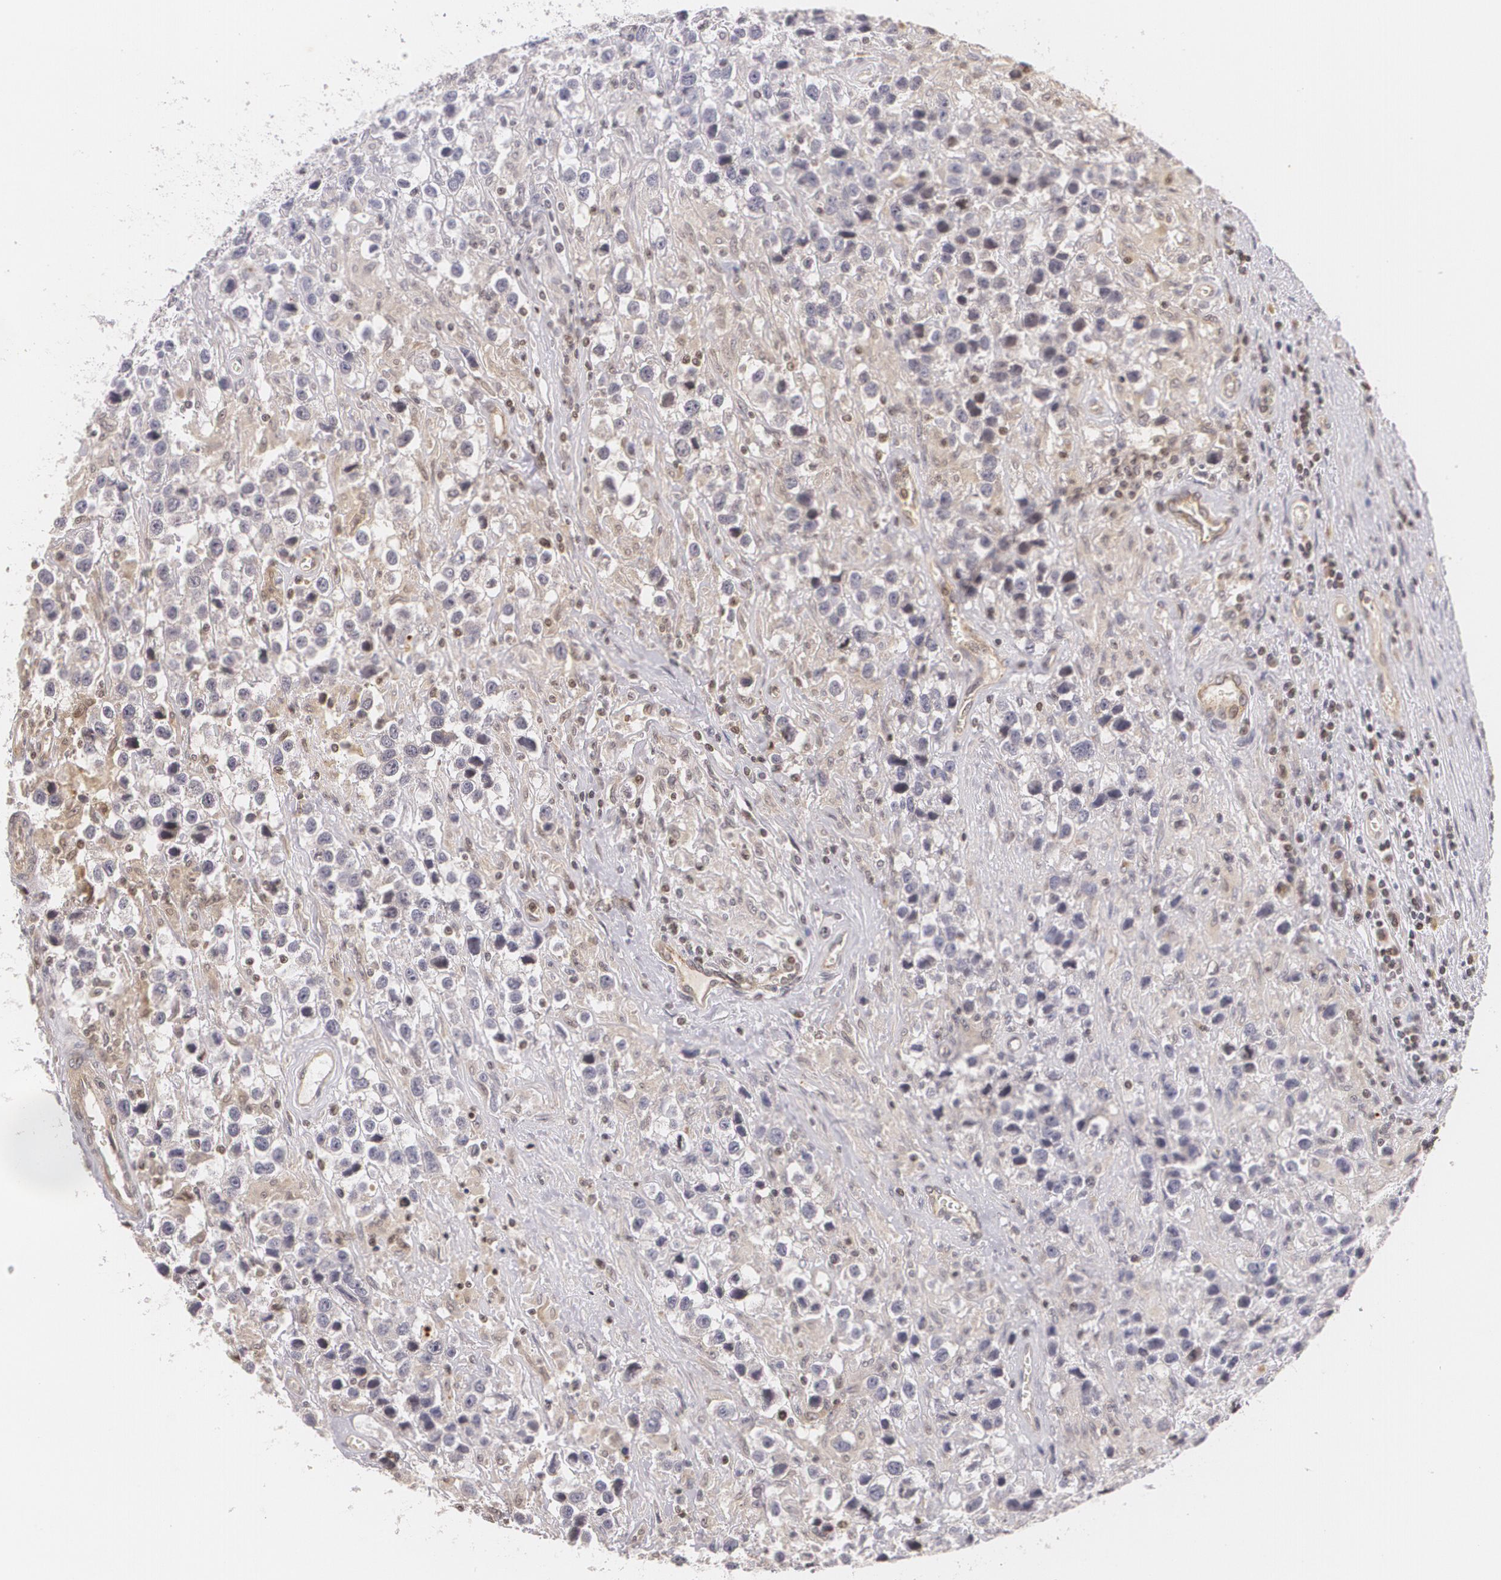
{"staining": {"intensity": "weak", "quantity": "25%-75%", "location": "cytoplasmic/membranous"}, "tissue": "testis cancer", "cell_type": "Tumor cells", "image_type": "cancer", "snomed": [{"axis": "morphology", "description": "Seminoma, NOS"}, {"axis": "topography", "description": "Testis"}], "caption": "The photomicrograph demonstrates immunohistochemical staining of testis cancer. There is weak cytoplasmic/membranous staining is seen in about 25%-75% of tumor cells.", "gene": "VAV3", "patient": {"sex": "male", "age": 43}}